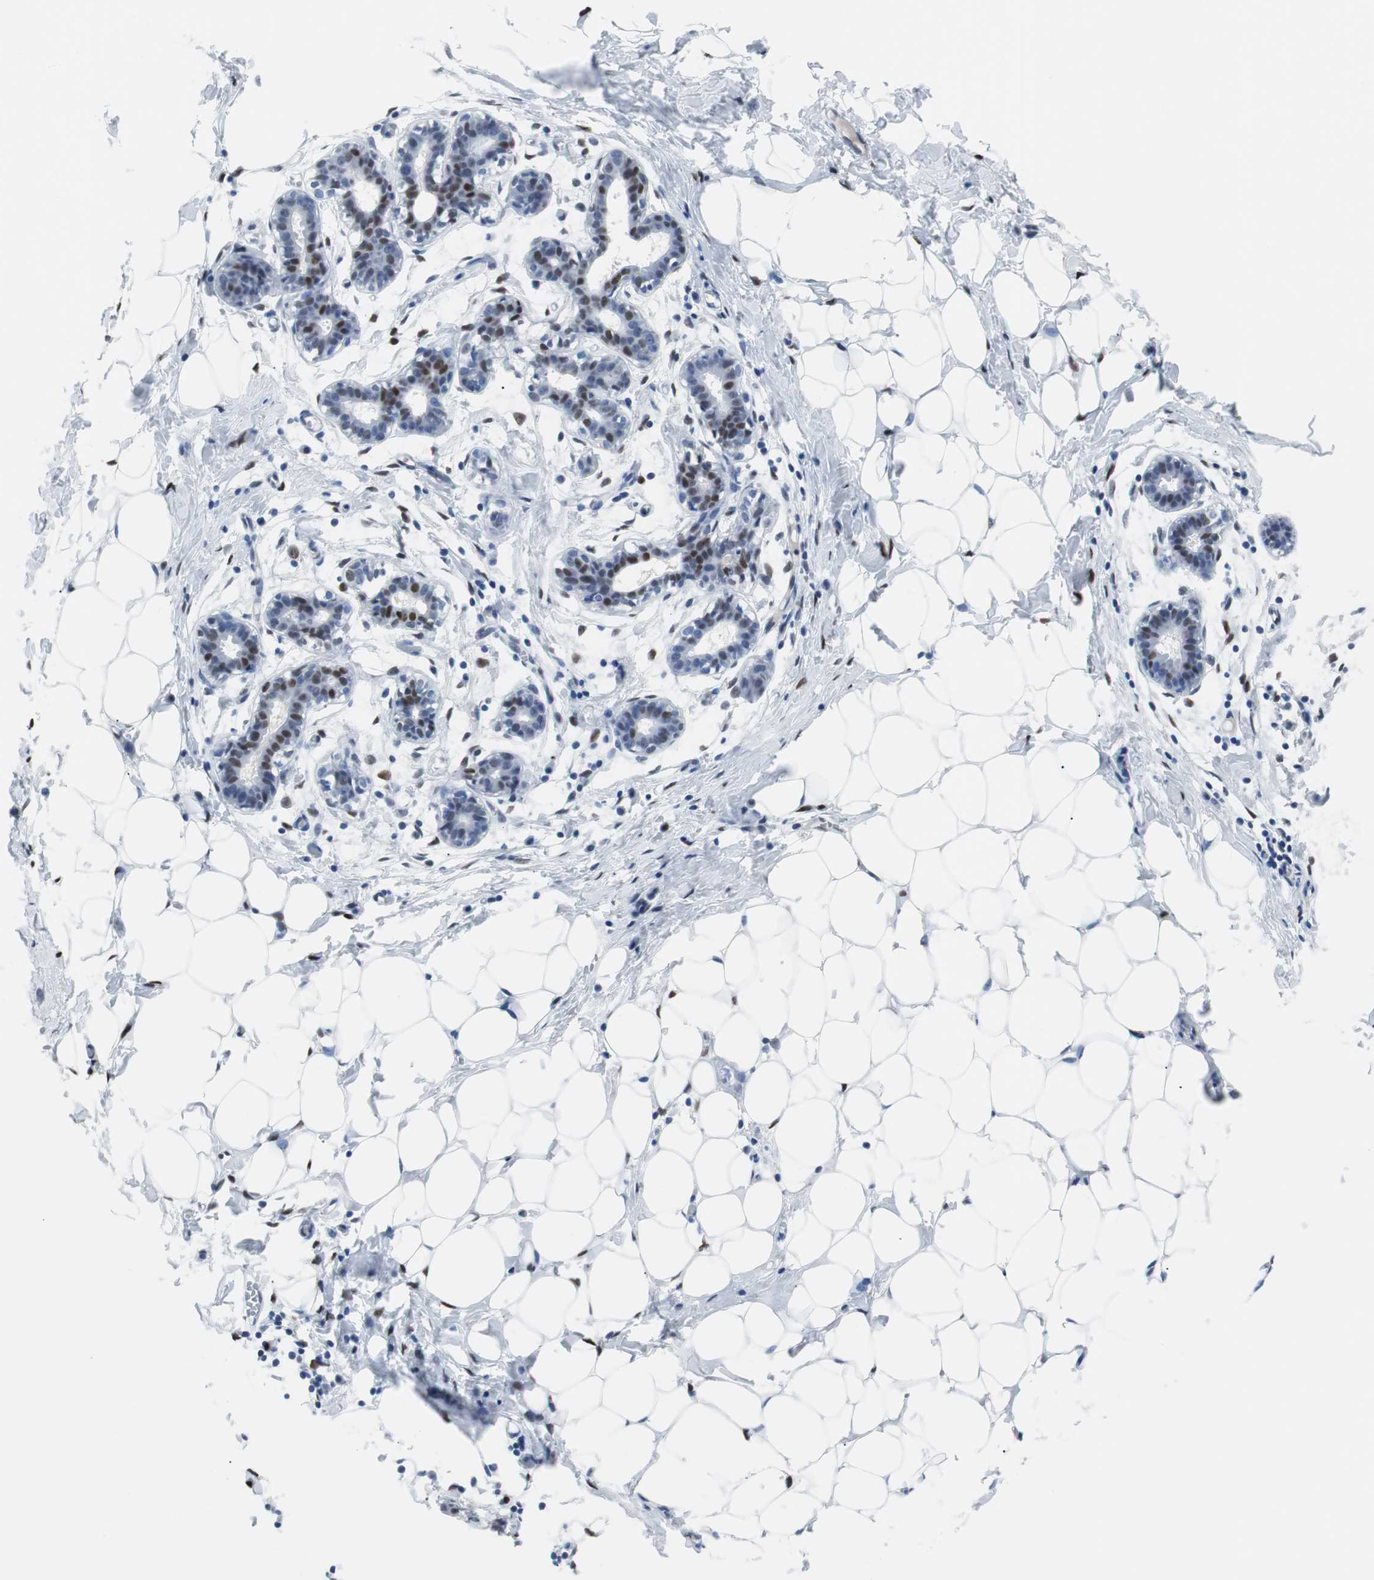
{"staining": {"intensity": "negative", "quantity": "none", "location": "none"}, "tissue": "breast", "cell_type": "Adipocytes", "image_type": "normal", "snomed": [{"axis": "morphology", "description": "Normal tissue, NOS"}, {"axis": "topography", "description": "Breast"}], "caption": "Protein analysis of benign breast shows no significant staining in adipocytes.", "gene": "JUN", "patient": {"sex": "female", "age": 27}}